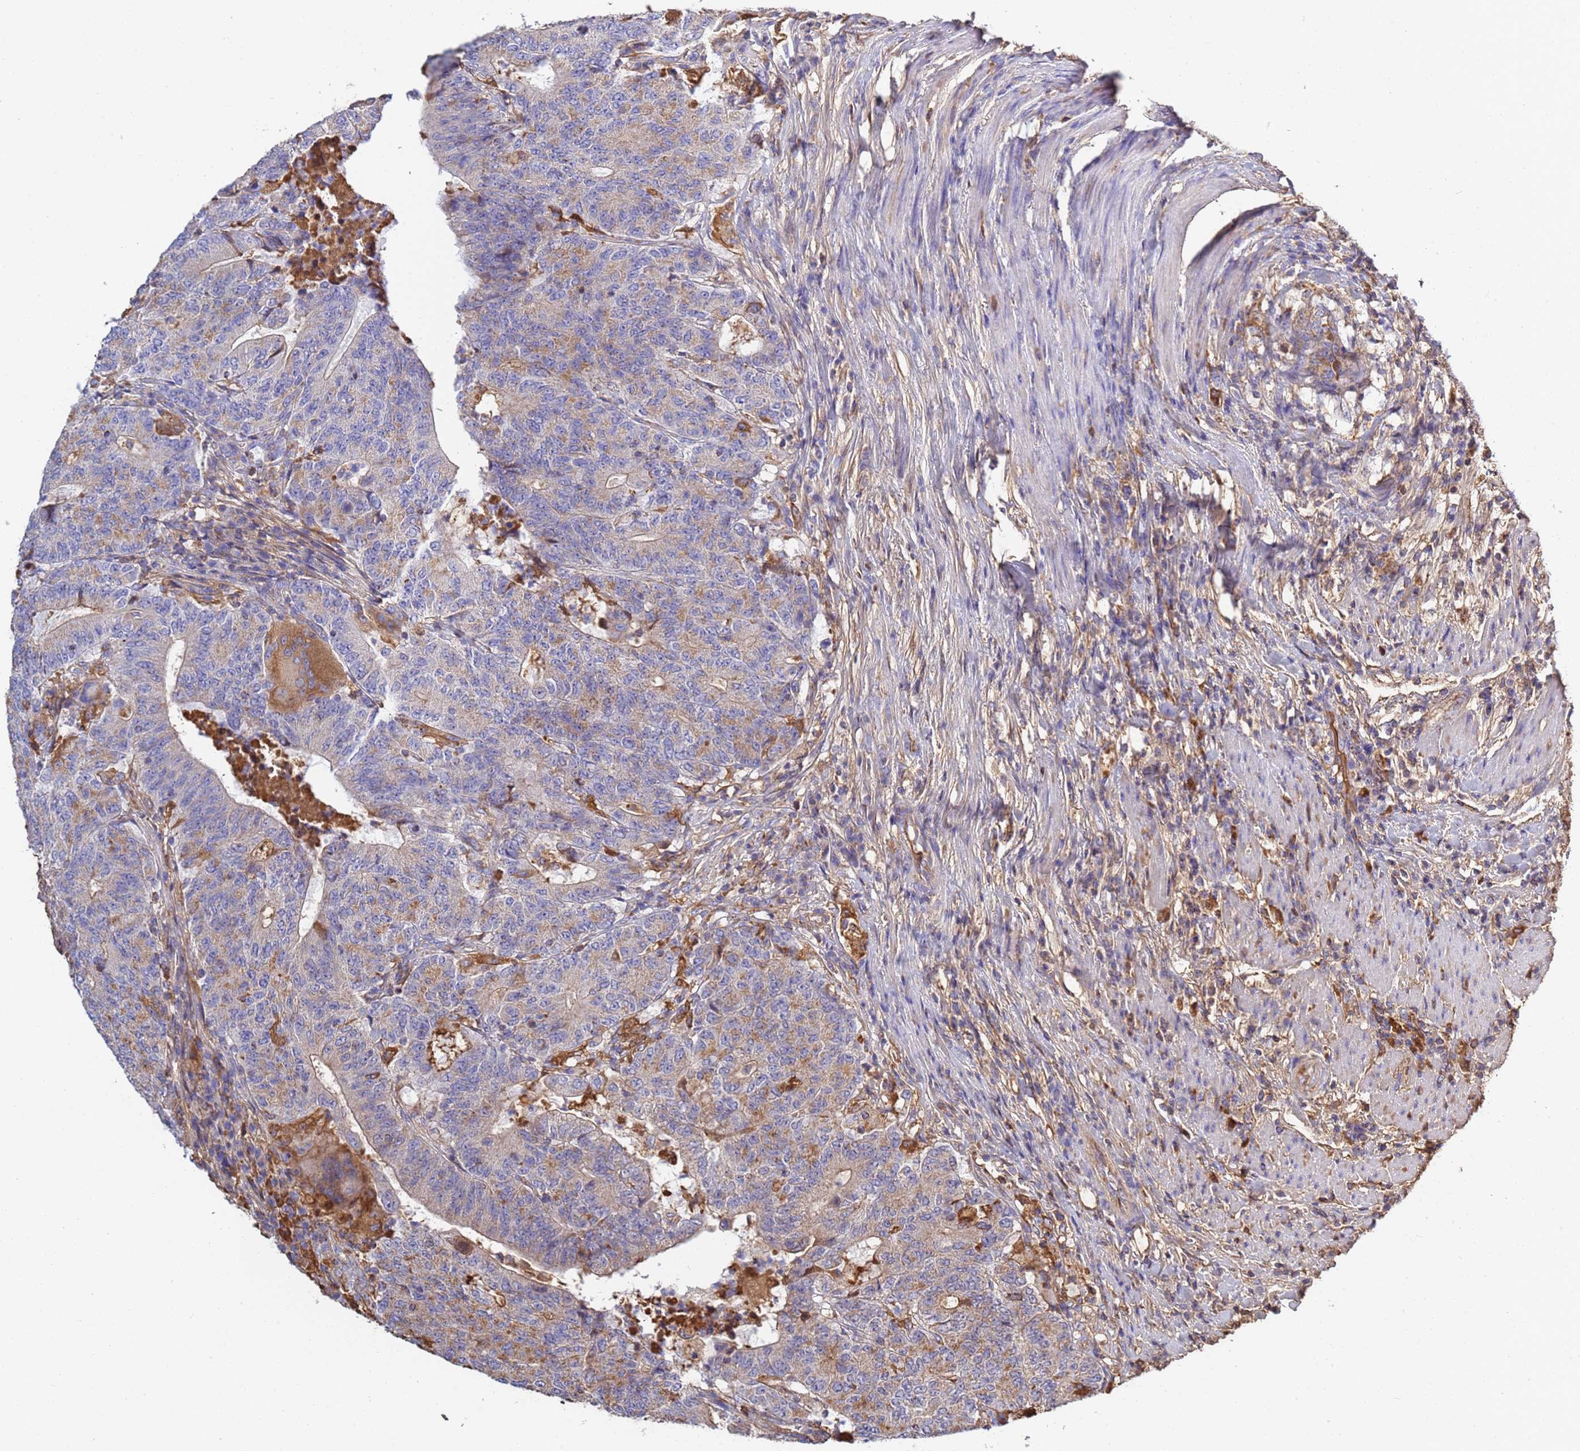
{"staining": {"intensity": "weak", "quantity": ">75%", "location": "cytoplasmic/membranous"}, "tissue": "colorectal cancer", "cell_type": "Tumor cells", "image_type": "cancer", "snomed": [{"axis": "morphology", "description": "Adenocarcinoma, NOS"}, {"axis": "topography", "description": "Colon"}], "caption": "Human colorectal adenocarcinoma stained with a brown dye displays weak cytoplasmic/membranous positive positivity in approximately >75% of tumor cells.", "gene": "GLUD1", "patient": {"sex": "female", "age": 75}}